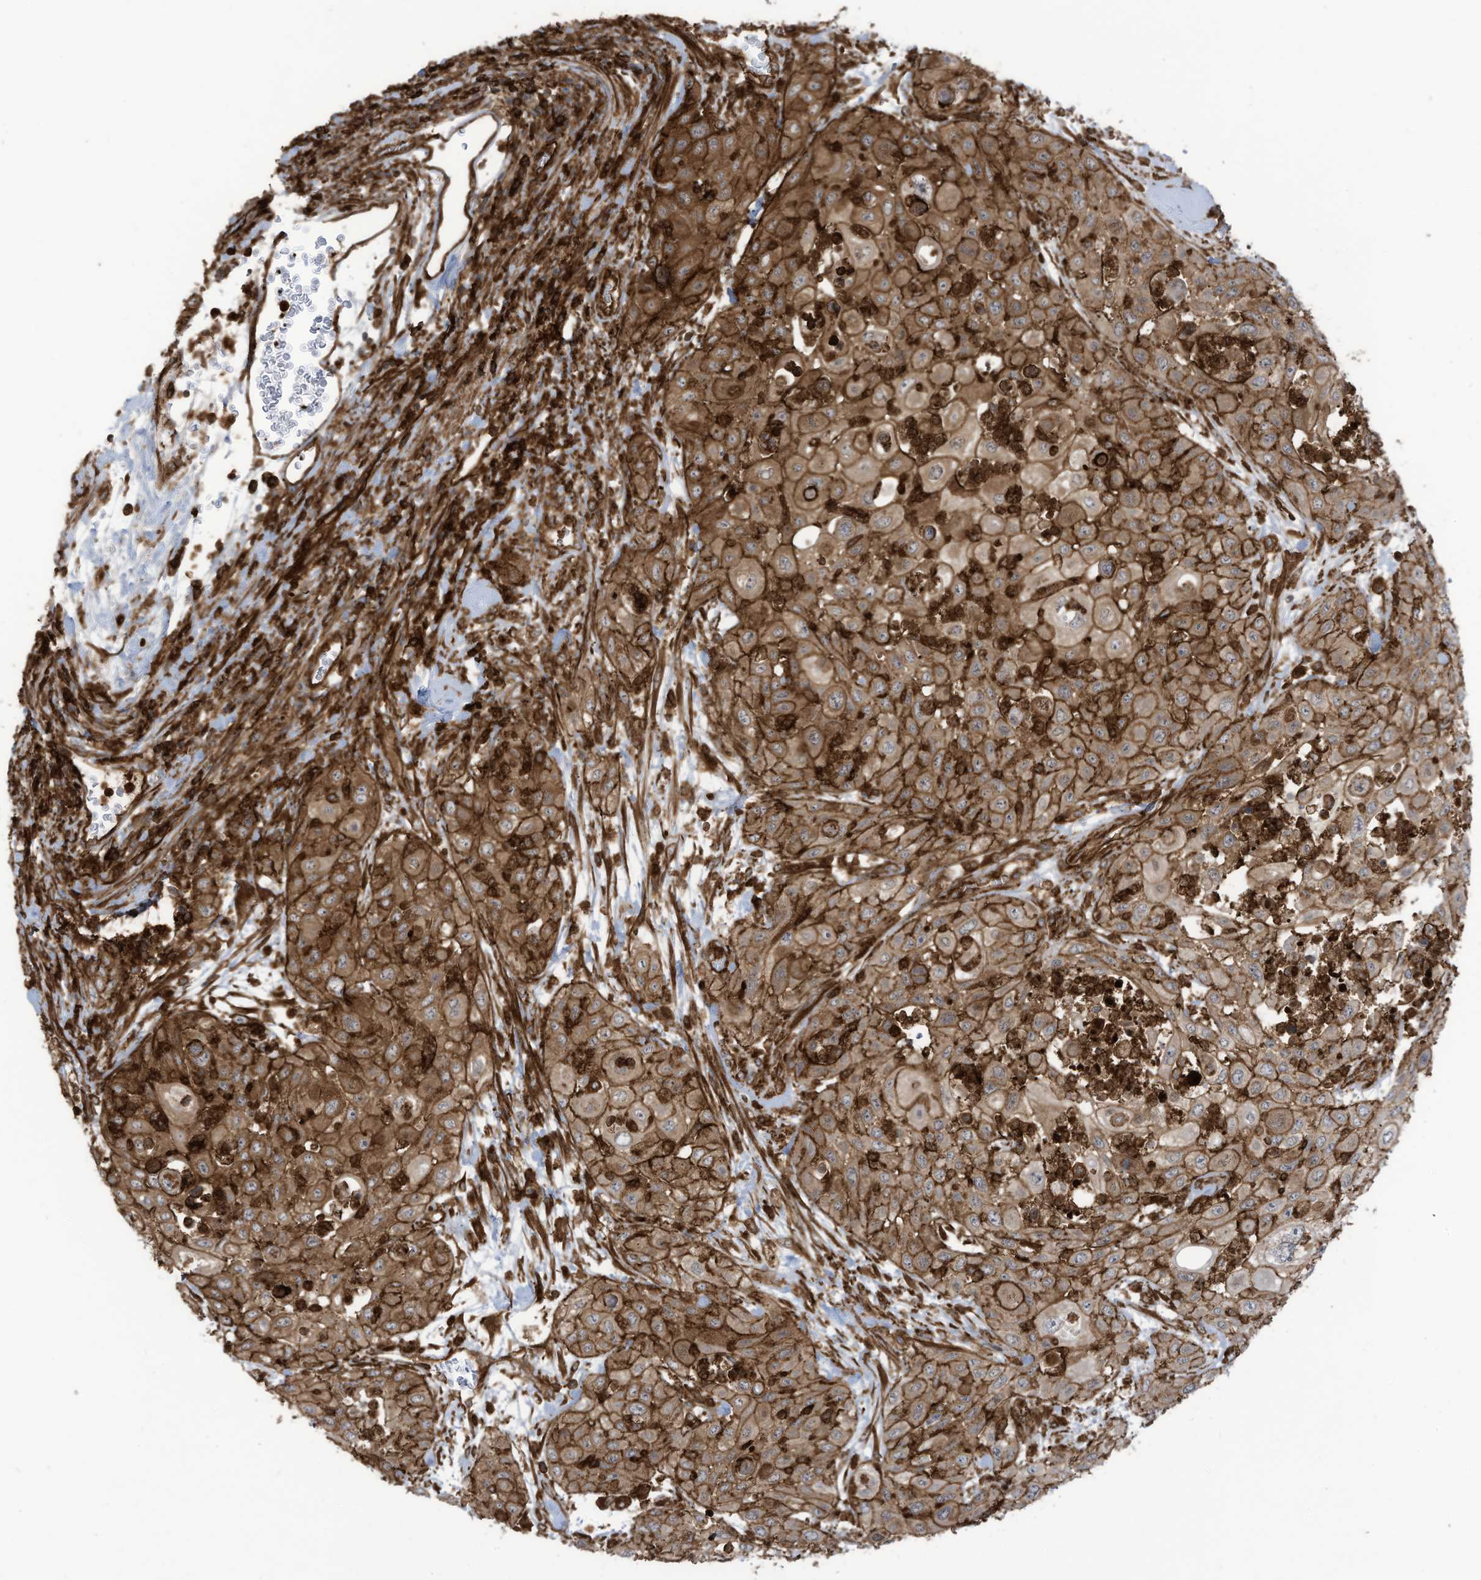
{"staining": {"intensity": "strong", "quantity": ">75%", "location": "cytoplasmic/membranous"}, "tissue": "urothelial cancer", "cell_type": "Tumor cells", "image_type": "cancer", "snomed": [{"axis": "morphology", "description": "Urothelial carcinoma, High grade"}, {"axis": "topography", "description": "Urinary bladder"}], "caption": "A brown stain labels strong cytoplasmic/membranous expression of a protein in urothelial carcinoma (high-grade) tumor cells.", "gene": "SLC9A2", "patient": {"sex": "female", "age": 79}}